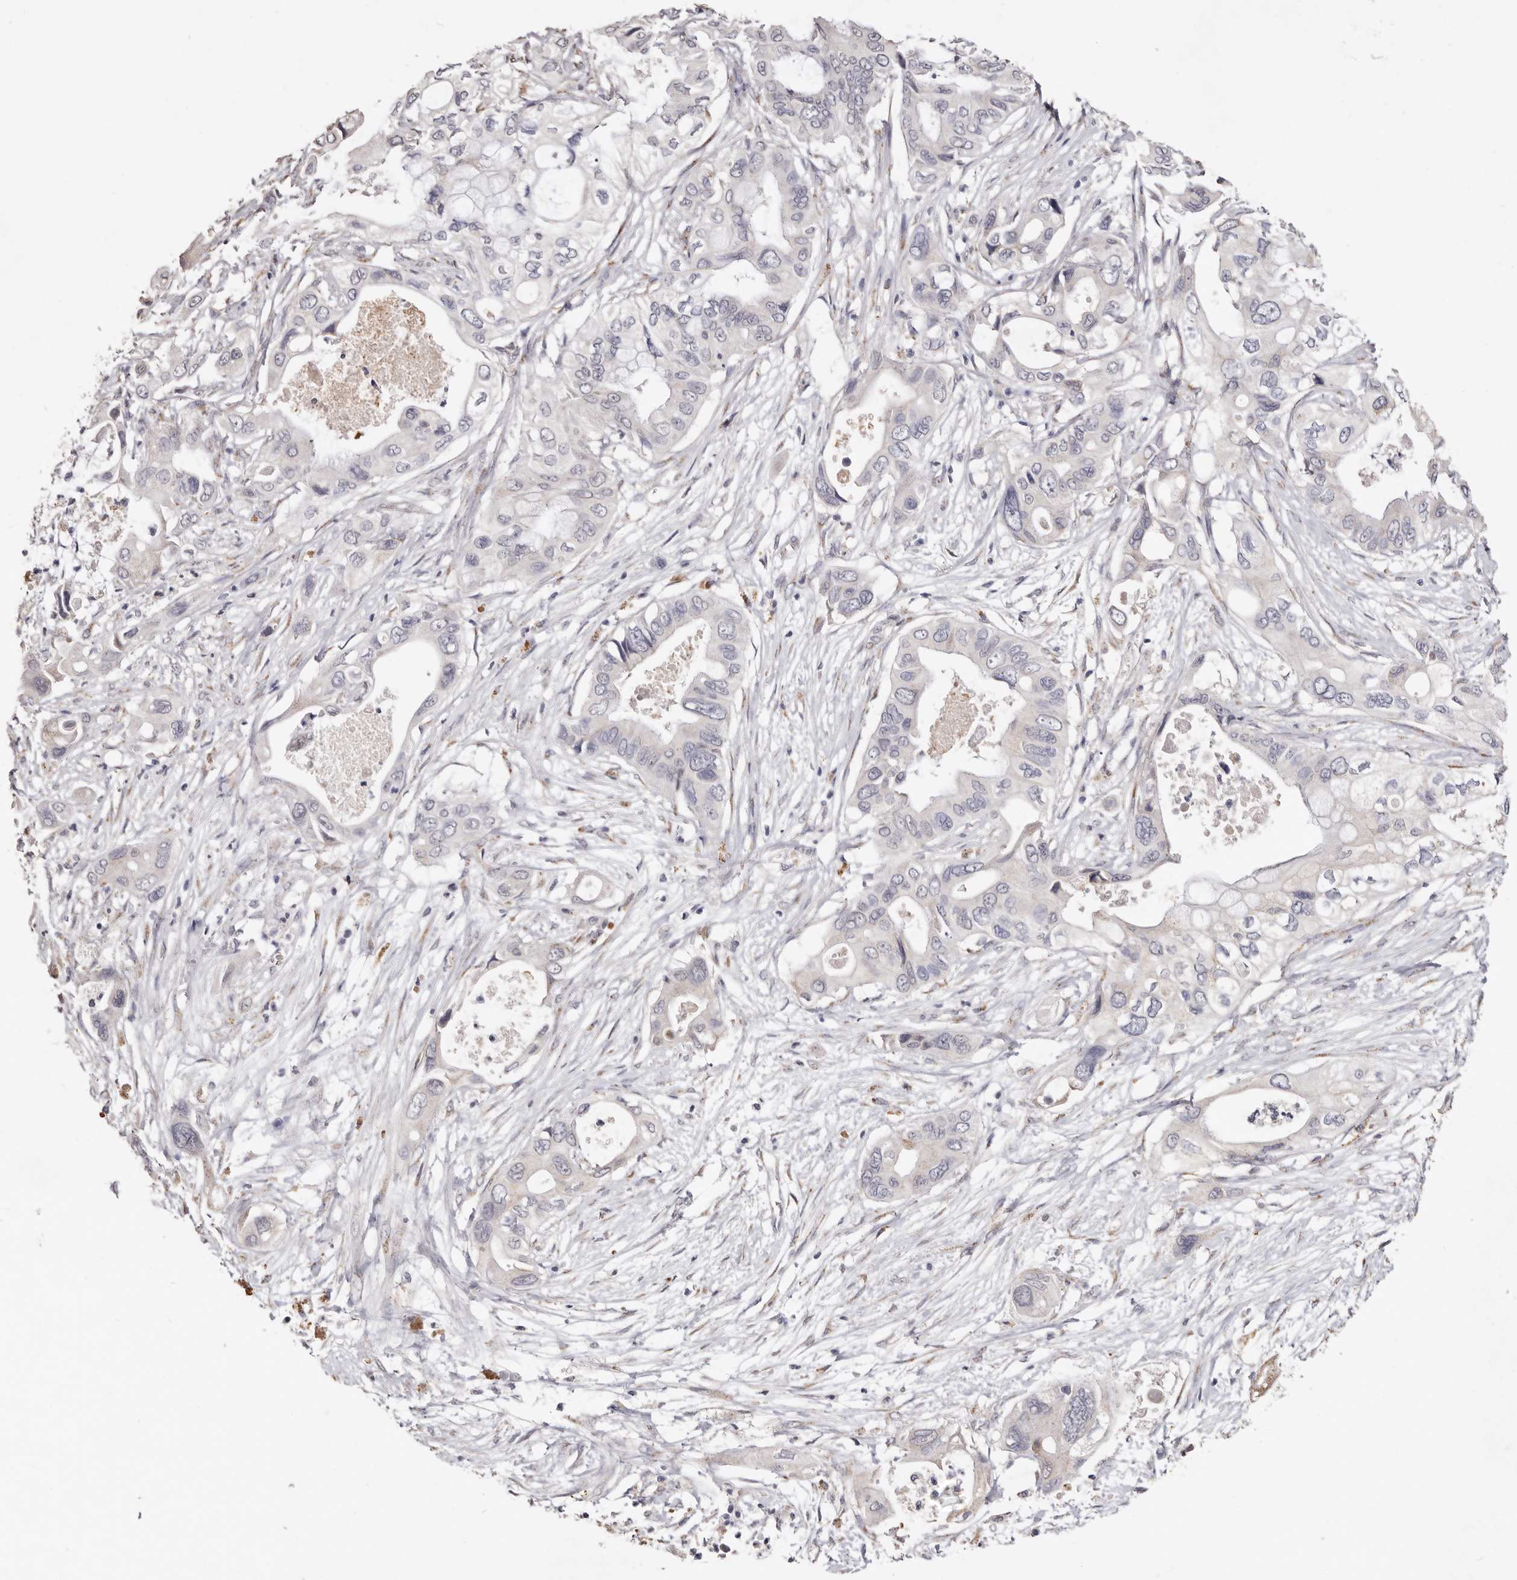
{"staining": {"intensity": "negative", "quantity": "none", "location": "none"}, "tissue": "pancreatic cancer", "cell_type": "Tumor cells", "image_type": "cancer", "snomed": [{"axis": "morphology", "description": "Adenocarcinoma, NOS"}, {"axis": "topography", "description": "Pancreas"}], "caption": "Immunohistochemistry (IHC) histopathology image of human pancreatic cancer stained for a protein (brown), which shows no expression in tumor cells.", "gene": "LGALS7B", "patient": {"sex": "male", "age": 66}}